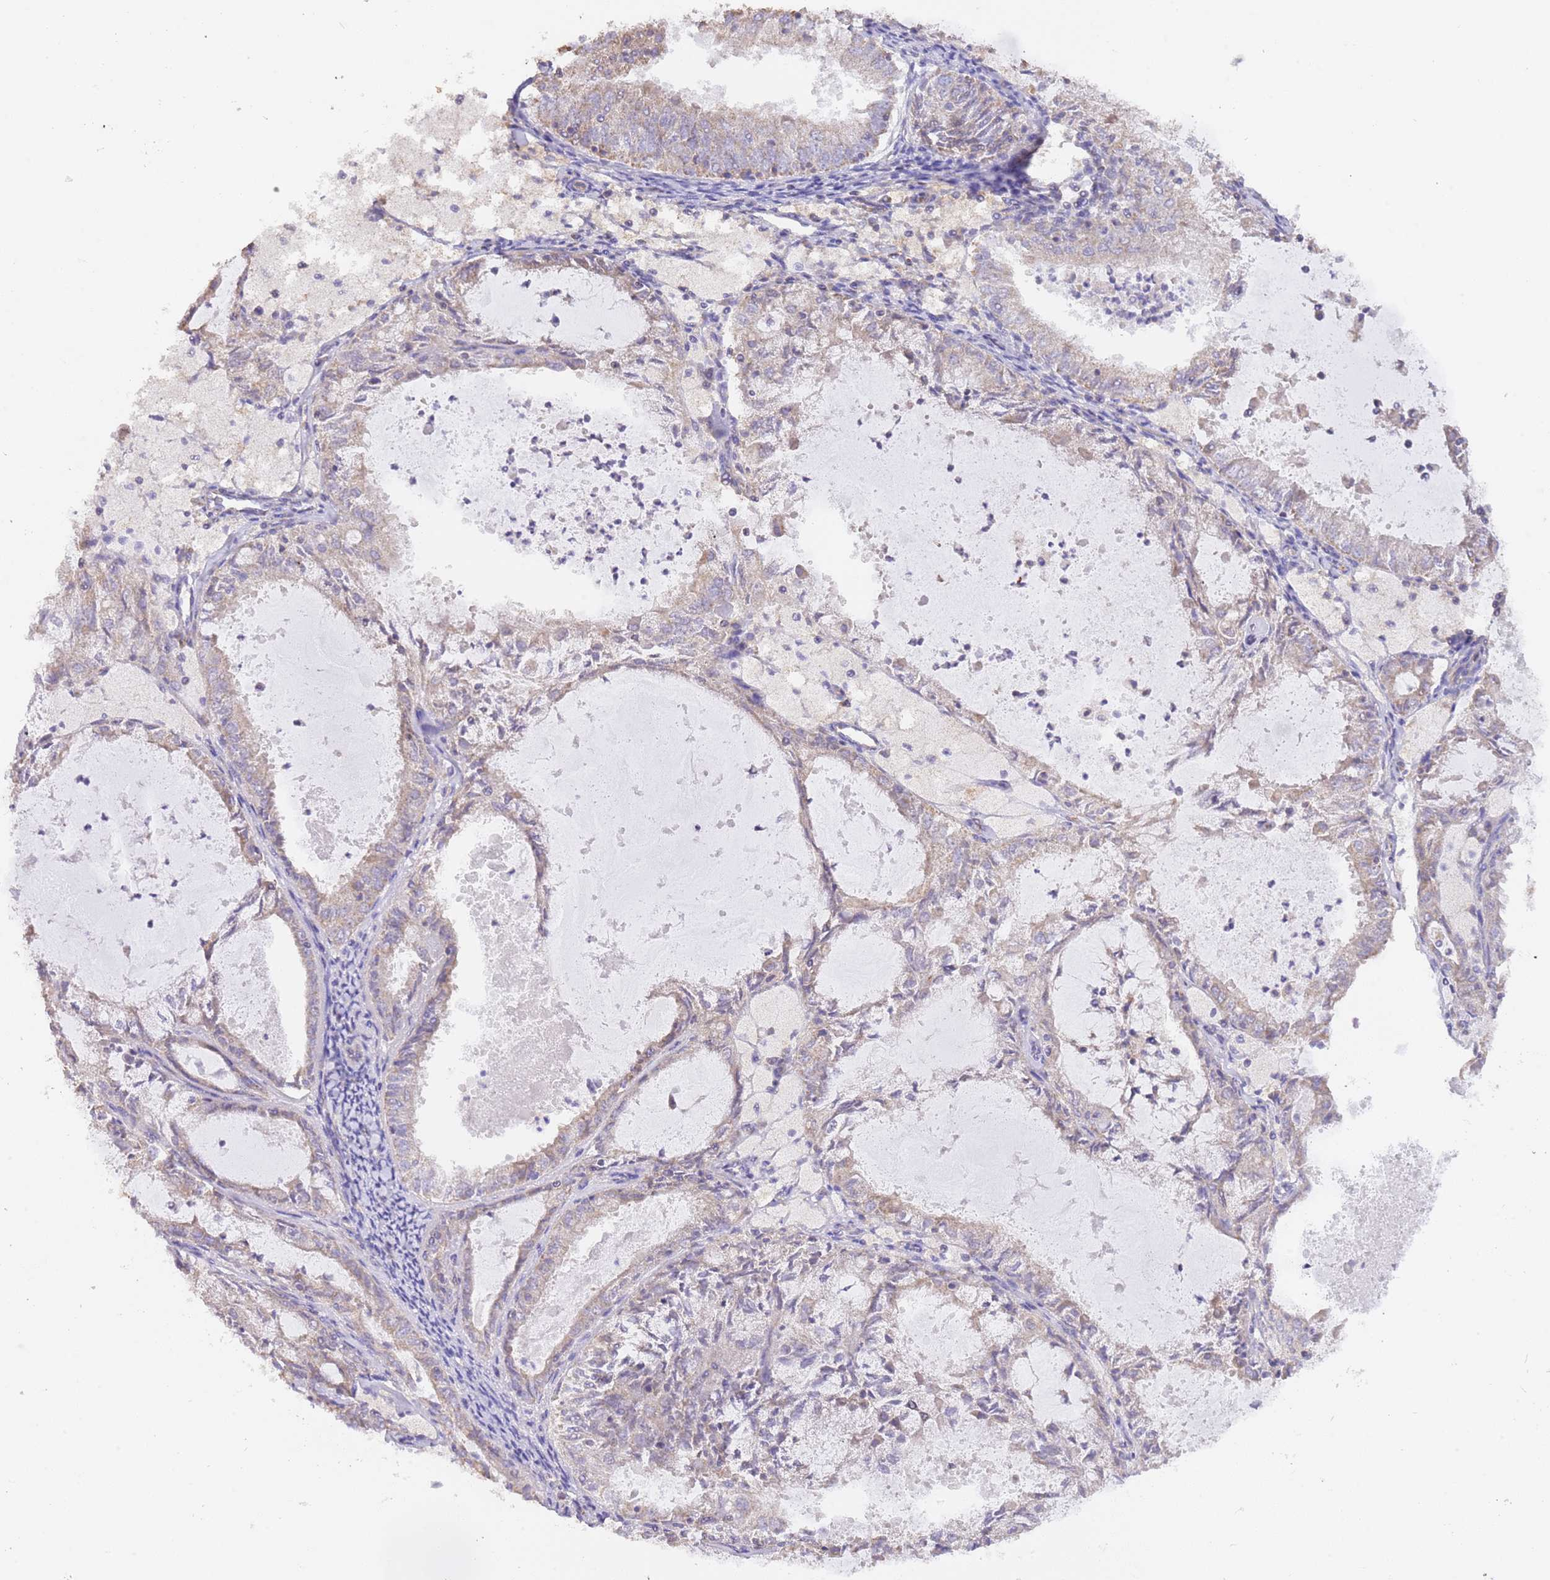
{"staining": {"intensity": "weak", "quantity": "25%-75%", "location": "cytoplasmic/membranous"}, "tissue": "endometrial cancer", "cell_type": "Tumor cells", "image_type": "cancer", "snomed": [{"axis": "morphology", "description": "Adenocarcinoma, NOS"}, {"axis": "topography", "description": "Endometrium"}], "caption": "A brown stain labels weak cytoplasmic/membranous positivity of a protein in adenocarcinoma (endometrial) tumor cells. (DAB (3,3'-diaminobenzidine) IHC, brown staining for protein, blue staining for nuclei).", "gene": "DOCK9", "patient": {"sex": "female", "age": 57}}